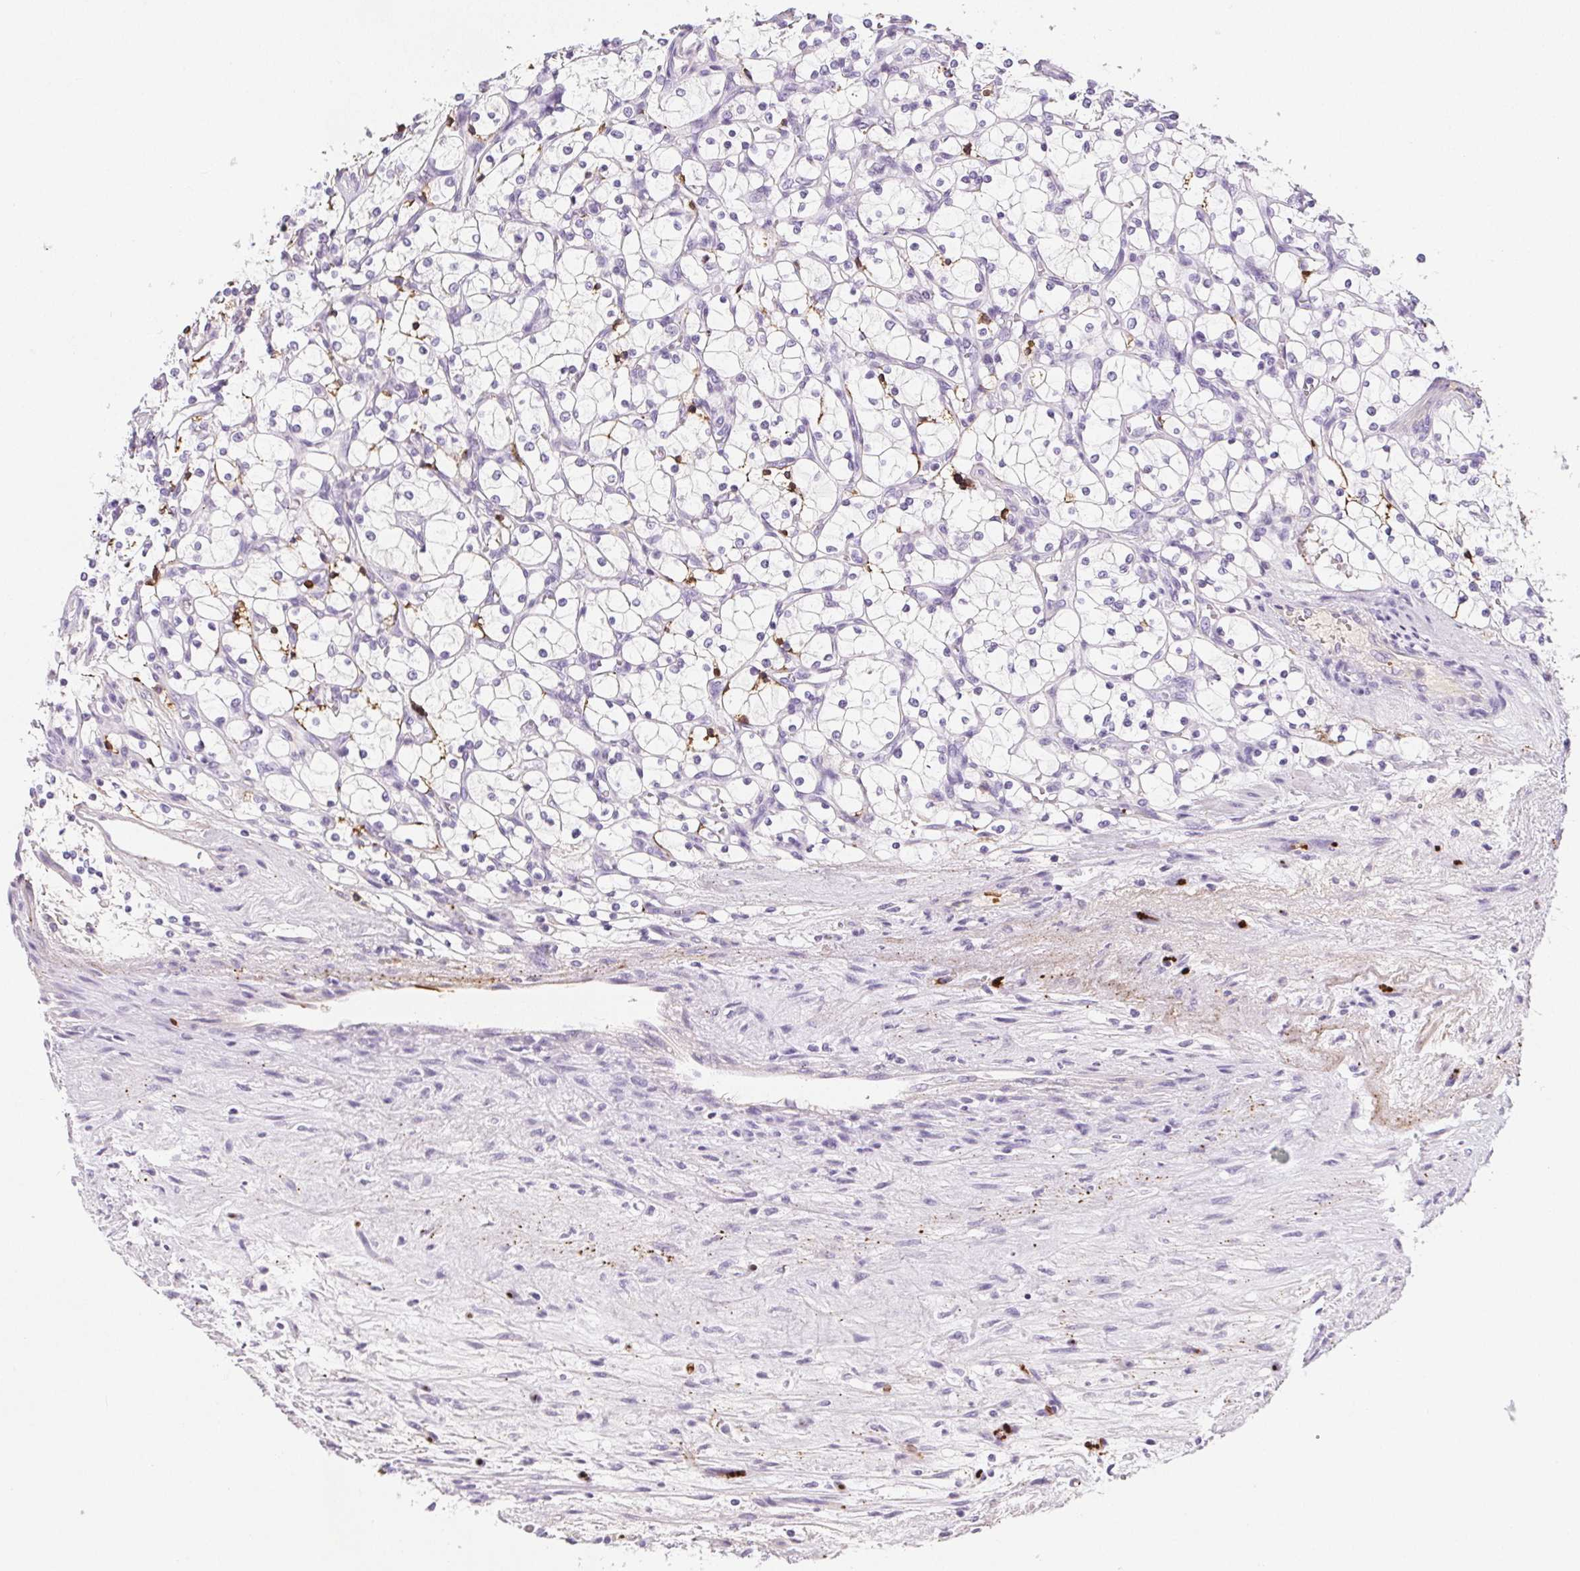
{"staining": {"intensity": "strong", "quantity": "<25%", "location": "cytoplasmic/membranous"}, "tissue": "renal cancer", "cell_type": "Tumor cells", "image_type": "cancer", "snomed": [{"axis": "morphology", "description": "Adenocarcinoma, NOS"}, {"axis": "topography", "description": "Kidney"}], "caption": "Immunohistochemistry (DAB) staining of renal adenocarcinoma displays strong cytoplasmic/membranous protein expression in about <25% of tumor cells. Ihc stains the protein of interest in brown and the nuclei are stained blue.", "gene": "VTN", "patient": {"sex": "female", "age": 69}}